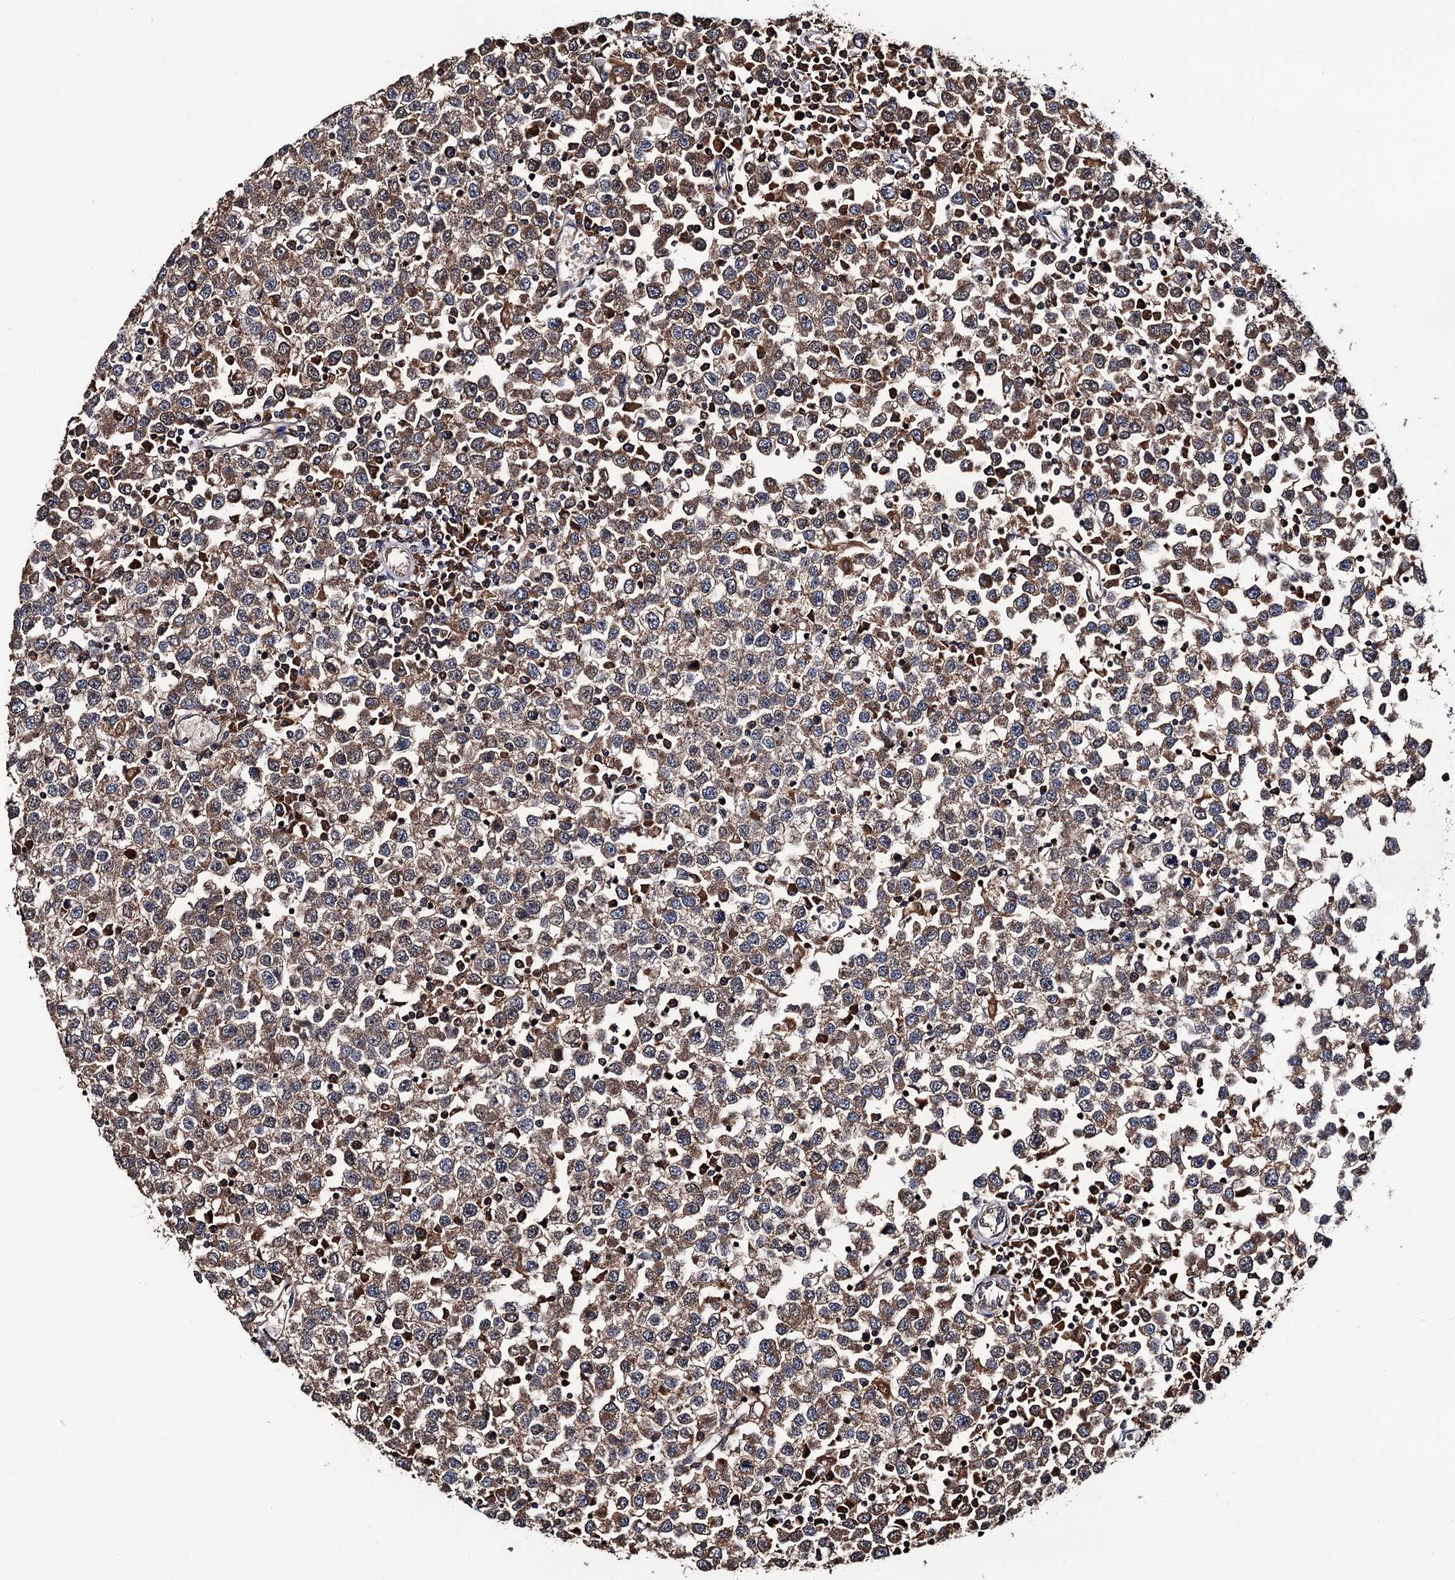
{"staining": {"intensity": "moderate", "quantity": ">75%", "location": "cytoplasmic/membranous"}, "tissue": "testis cancer", "cell_type": "Tumor cells", "image_type": "cancer", "snomed": [{"axis": "morphology", "description": "Seminoma, NOS"}, {"axis": "topography", "description": "Testis"}], "caption": "Moderate cytoplasmic/membranous positivity is identified in about >75% of tumor cells in testis cancer. (Stains: DAB in brown, nuclei in blue, Microscopy: brightfield microscopy at high magnification).", "gene": "RGS11", "patient": {"sex": "male", "age": 65}}